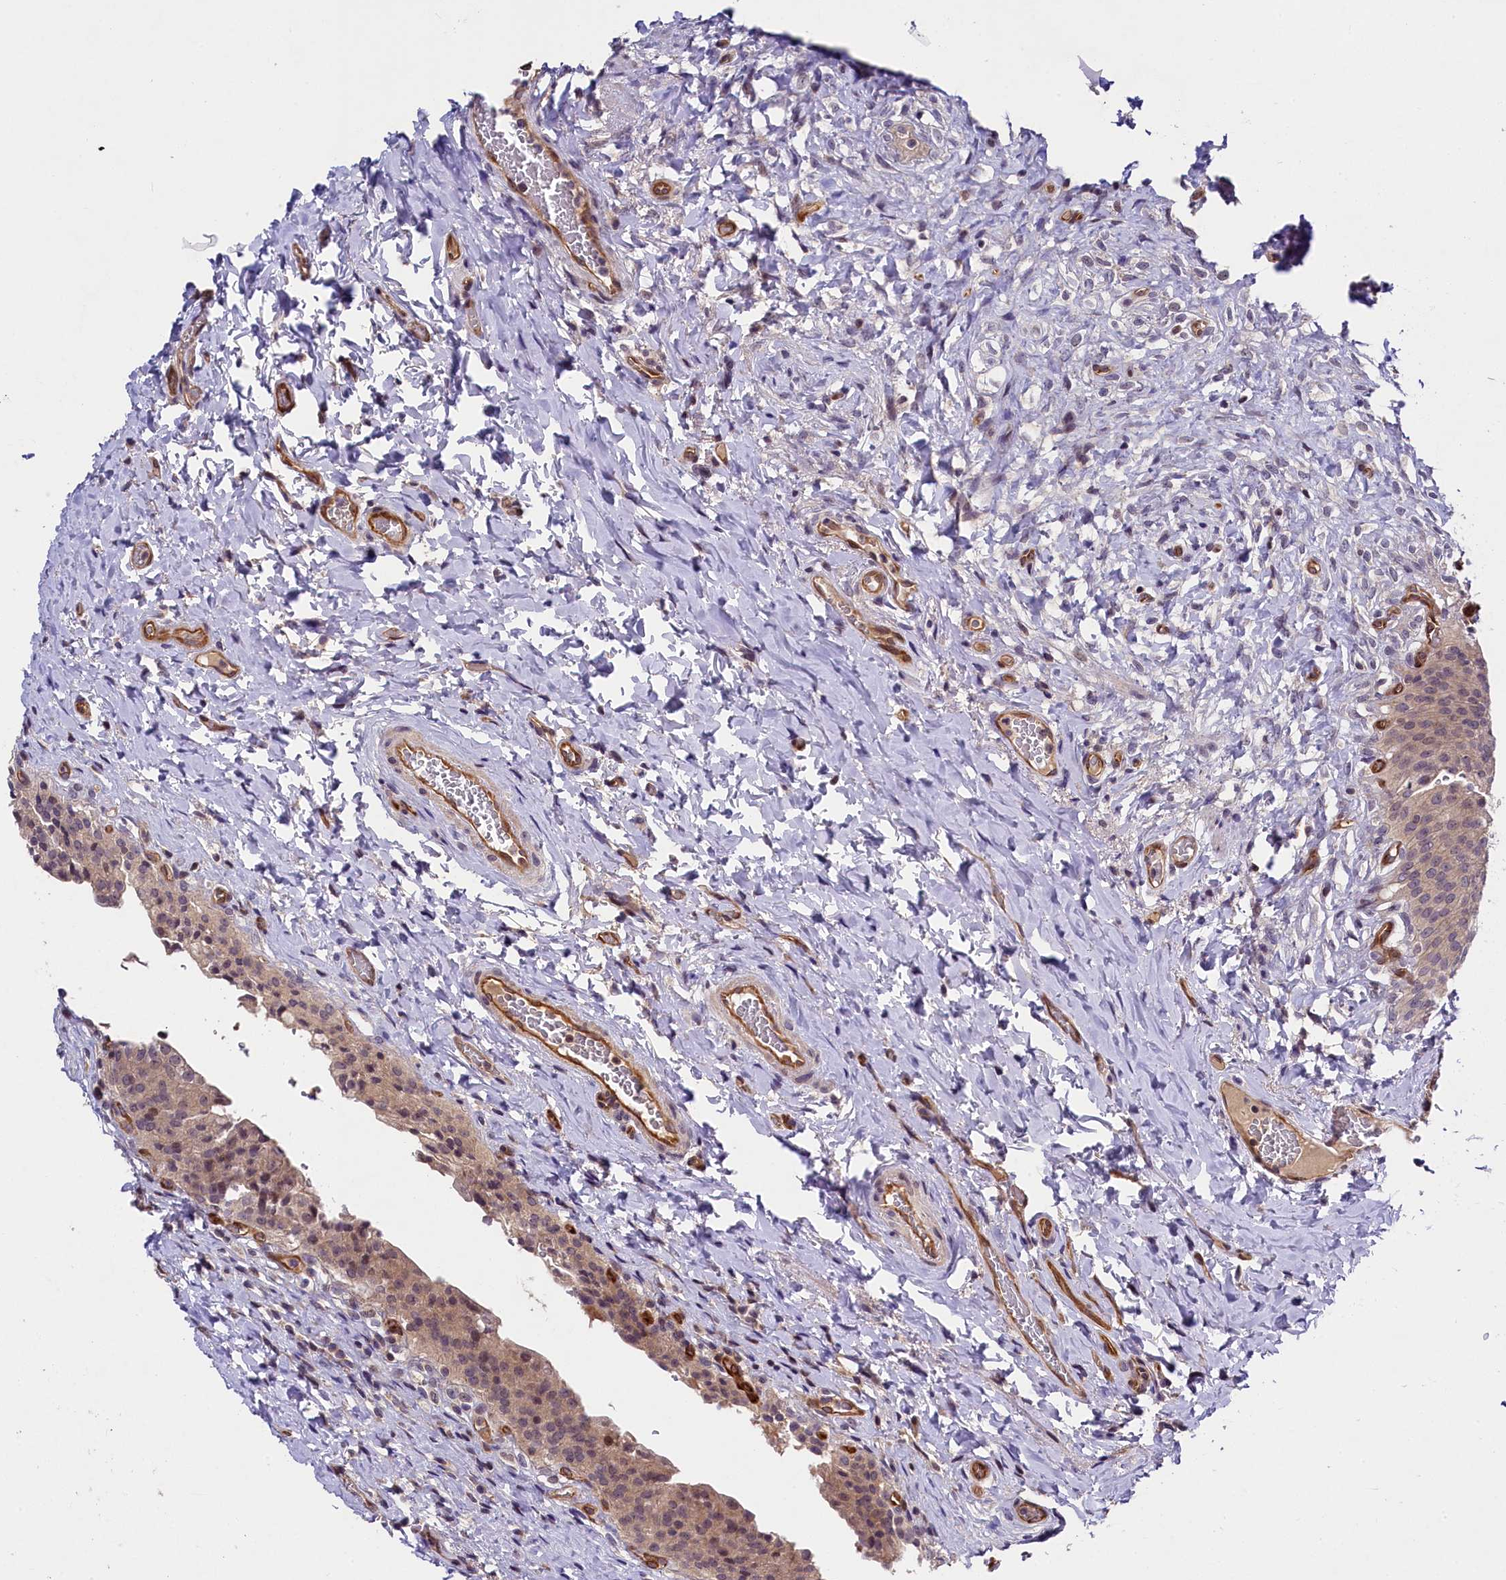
{"staining": {"intensity": "moderate", "quantity": "25%-75%", "location": "cytoplasmic/membranous,nuclear"}, "tissue": "urinary bladder", "cell_type": "Urothelial cells", "image_type": "normal", "snomed": [{"axis": "morphology", "description": "Normal tissue, NOS"}, {"axis": "morphology", "description": "Inflammation, NOS"}, {"axis": "topography", "description": "Urinary bladder"}], "caption": "Urothelial cells show medium levels of moderate cytoplasmic/membranous,nuclear positivity in about 25%-75% of cells in unremarkable human urinary bladder.", "gene": "SNRK", "patient": {"sex": "male", "age": 64}}